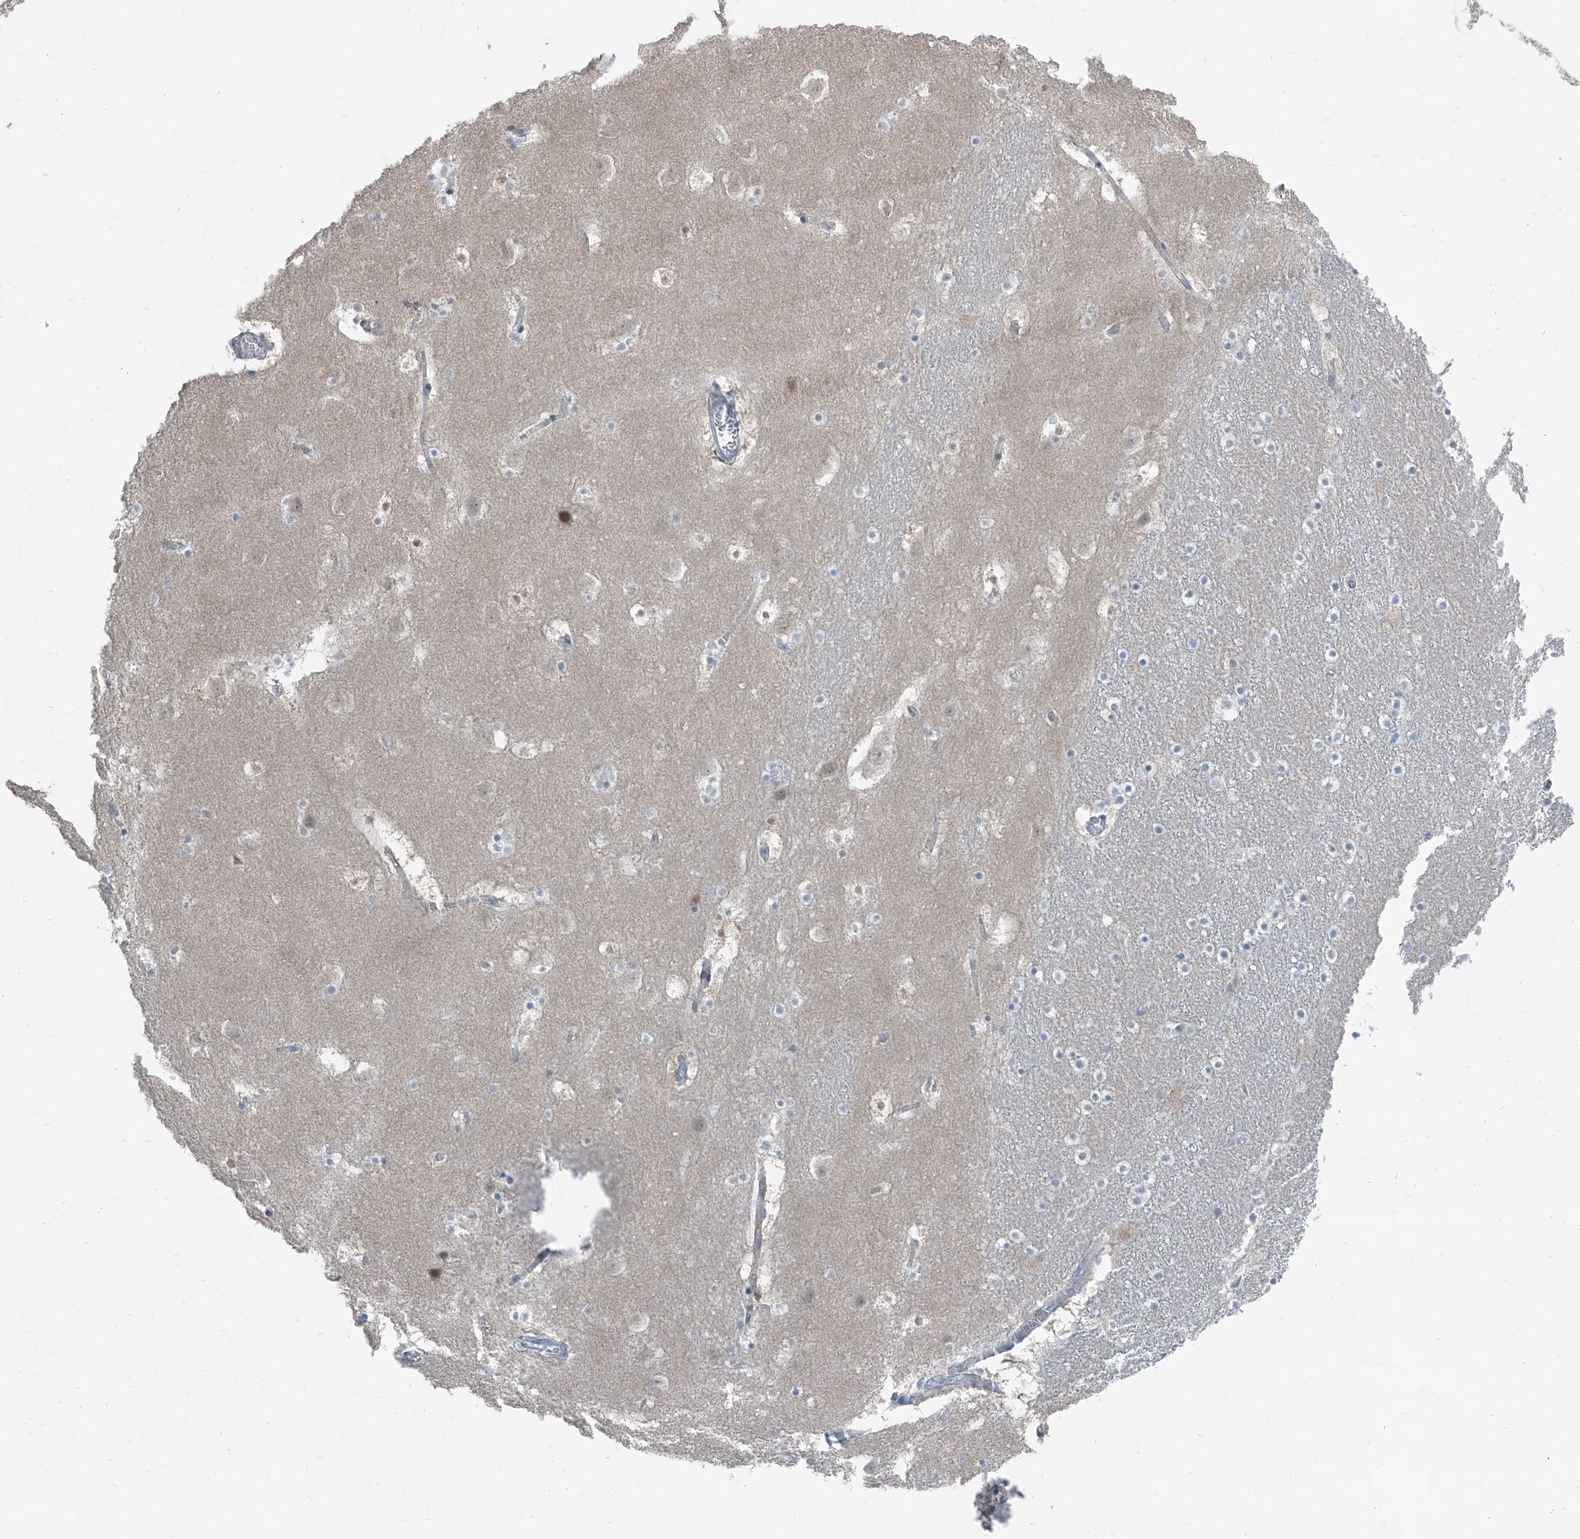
{"staining": {"intensity": "weak", "quantity": "<25%", "location": "nuclear"}, "tissue": "caudate", "cell_type": "Glial cells", "image_type": "normal", "snomed": [{"axis": "morphology", "description": "Normal tissue, NOS"}, {"axis": "topography", "description": "Lateral ventricle wall"}], "caption": "This micrograph is of benign caudate stained with IHC to label a protein in brown with the nuclei are counter-stained blue. There is no expression in glial cells. (DAB (3,3'-diaminobenzidine) immunohistochemistry, high magnification).", "gene": "RGN", "patient": {"sex": "male", "age": 45}}